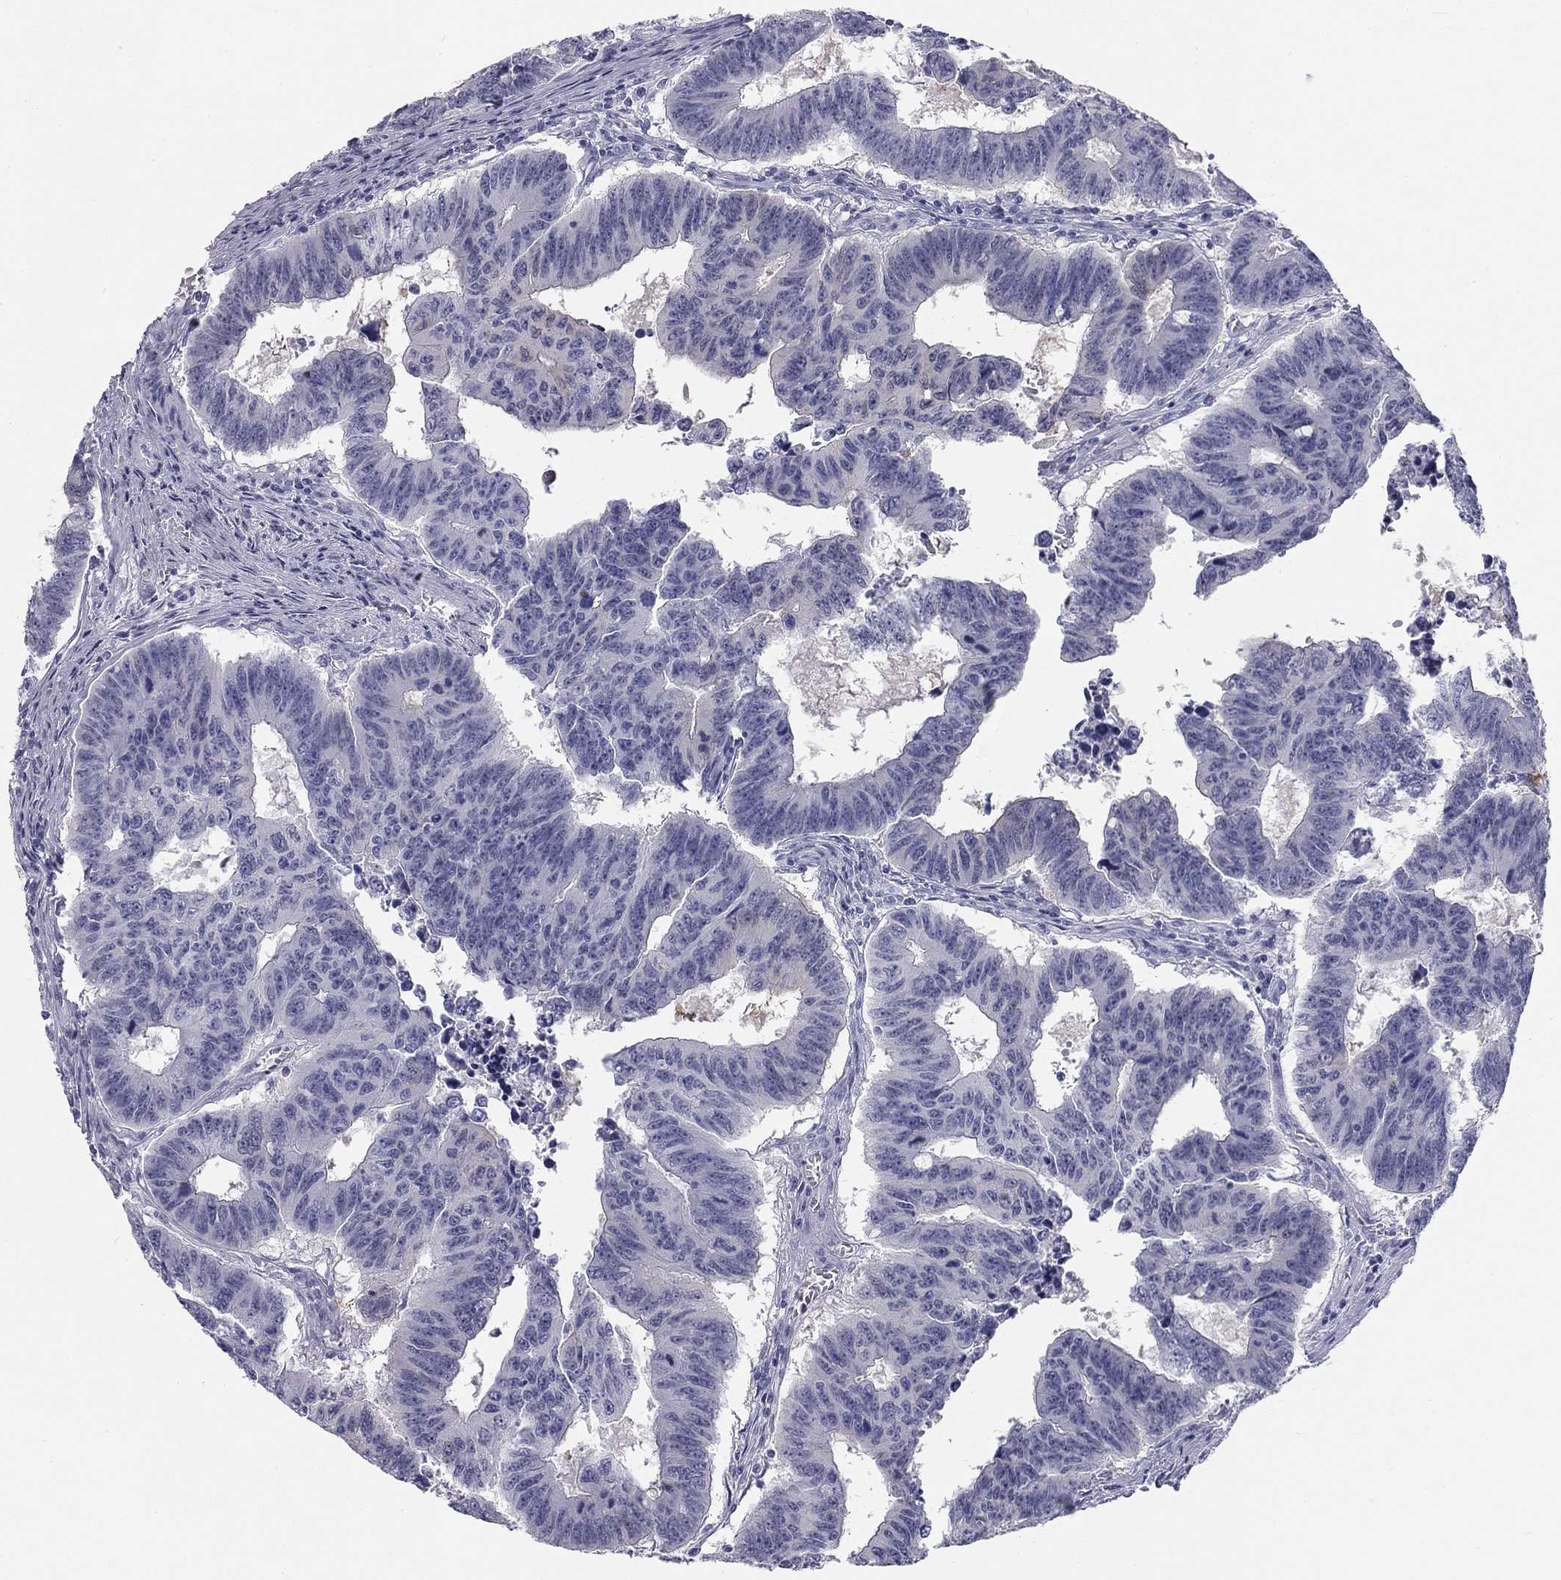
{"staining": {"intensity": "negative", "quantity": "none", "location": "none"}, "tissue": "colorectal cancer", "cell_type": "Tumor cells", "image_type": "cancer", "snomed": [{"axis": "morphology", "description": "Adenocarcinoma, NOS"}, {"axis": "topography", "description": "Appendix"}, {"axis": "topography", "description": "Colon"}, {"axis": "topography", "description": "Cecum"}, {"axis": "topography", "description": "Colon asc"}], "caption": "A photomicrograph of adenocarcinoma (colorectal) stained for a protein shows no brown staining in tumor cells. (DAB (3,3'-diaminobenzidine) IHC visualized using brightfield microscopy, high magnification).", "gene": "SULT2B1", "patient": {"sex": "female", "age": 85}}